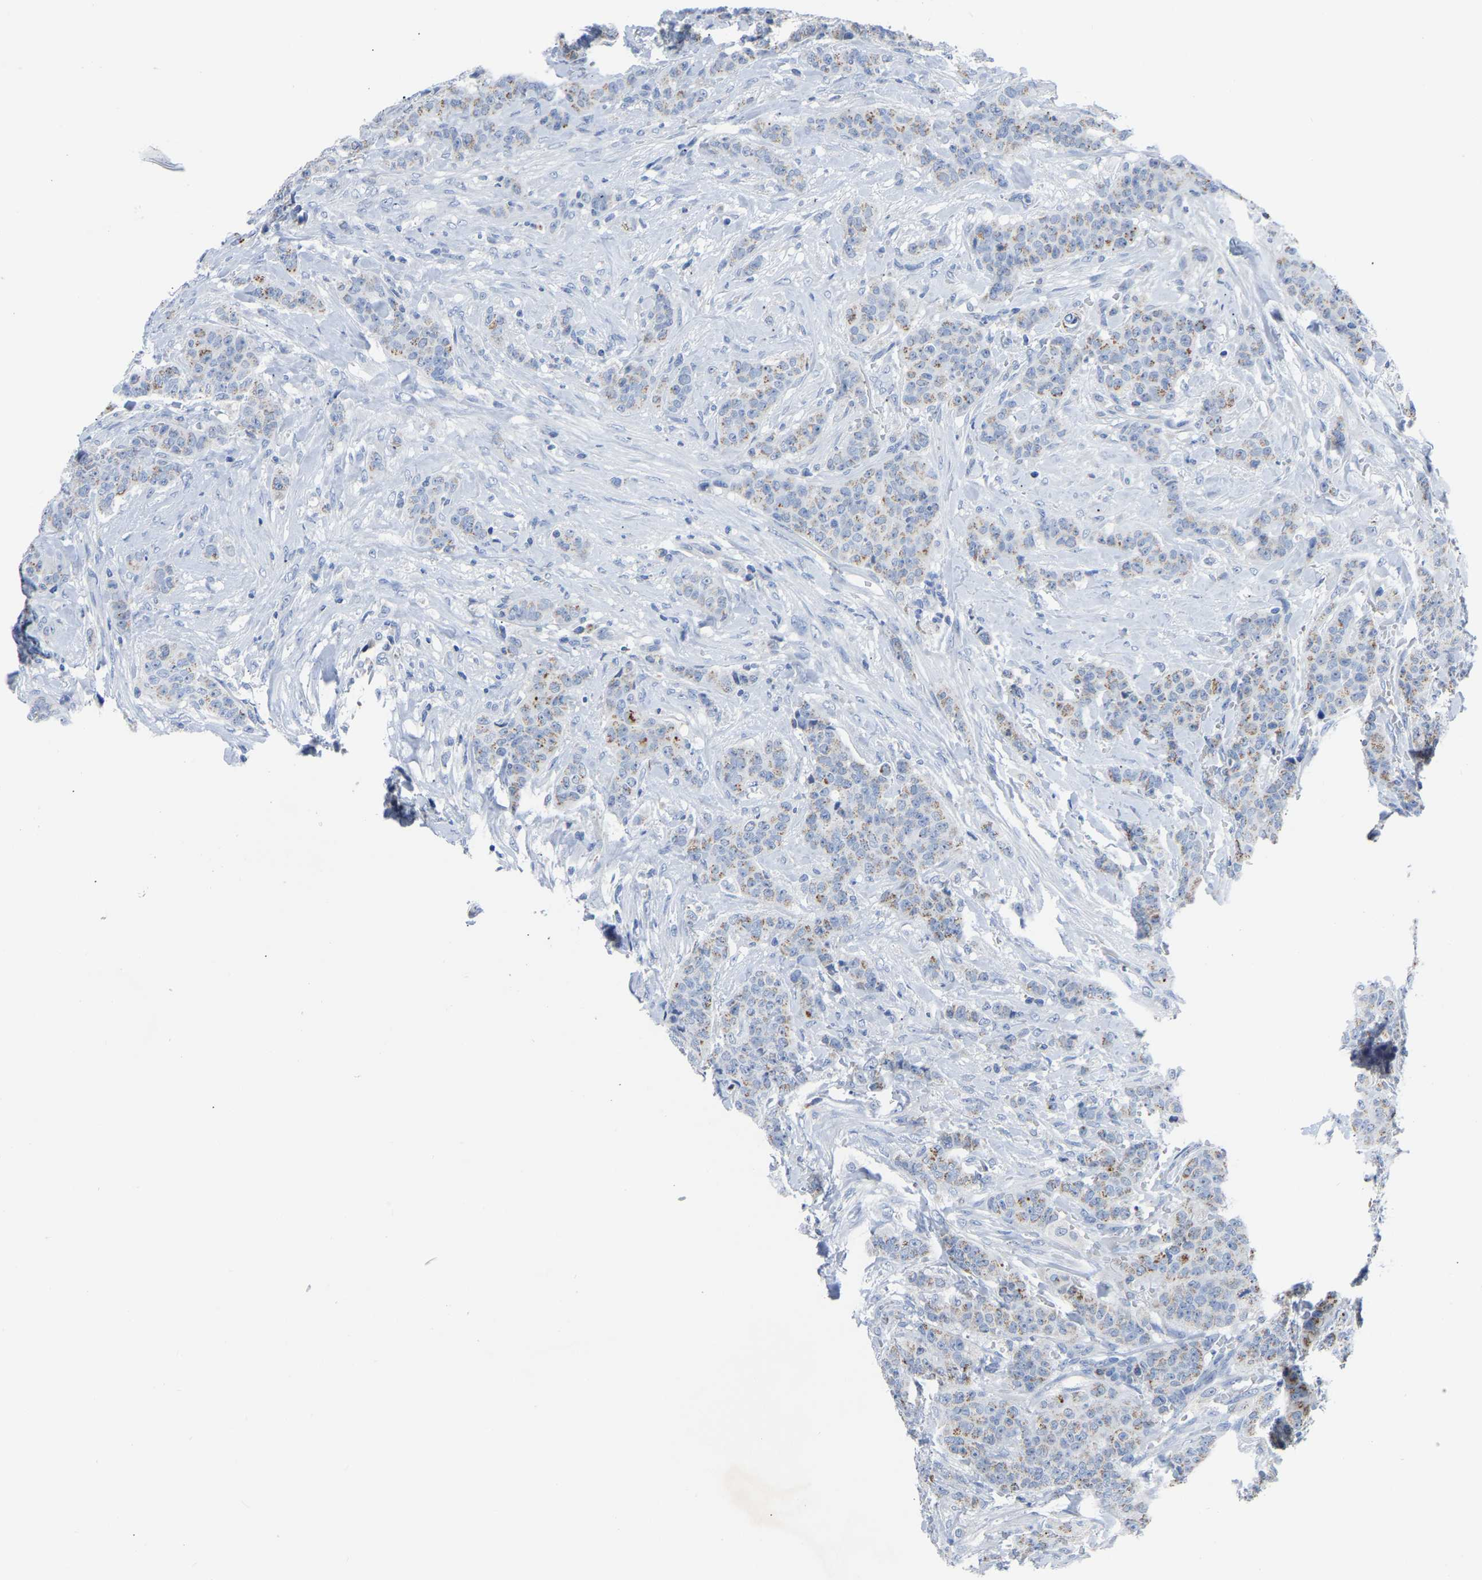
{"staining": {"intensity": "weak", "quantity": "25%-75%", "location": "cytoplasmic/membranous"}, "tissue": "breast cancer", "cell_type": "Tumor cells", "image_type": "cancer", "snomed": [{"axis": "morphology", "description": "Normal tissue, NOS"}, {"axis": "morphology", "description": "Duct carcinoma"}, {"axis": "topography", "description": "Breast"}], "caption": "This is an image of immunohistochemistry staining of breast invasive ductal carcinoma, which shows weak positivity in the cytoplasmic/membranous of tumor cells.", "gene": "ETFA", "patient": {"sex": "female", "age": 40}}